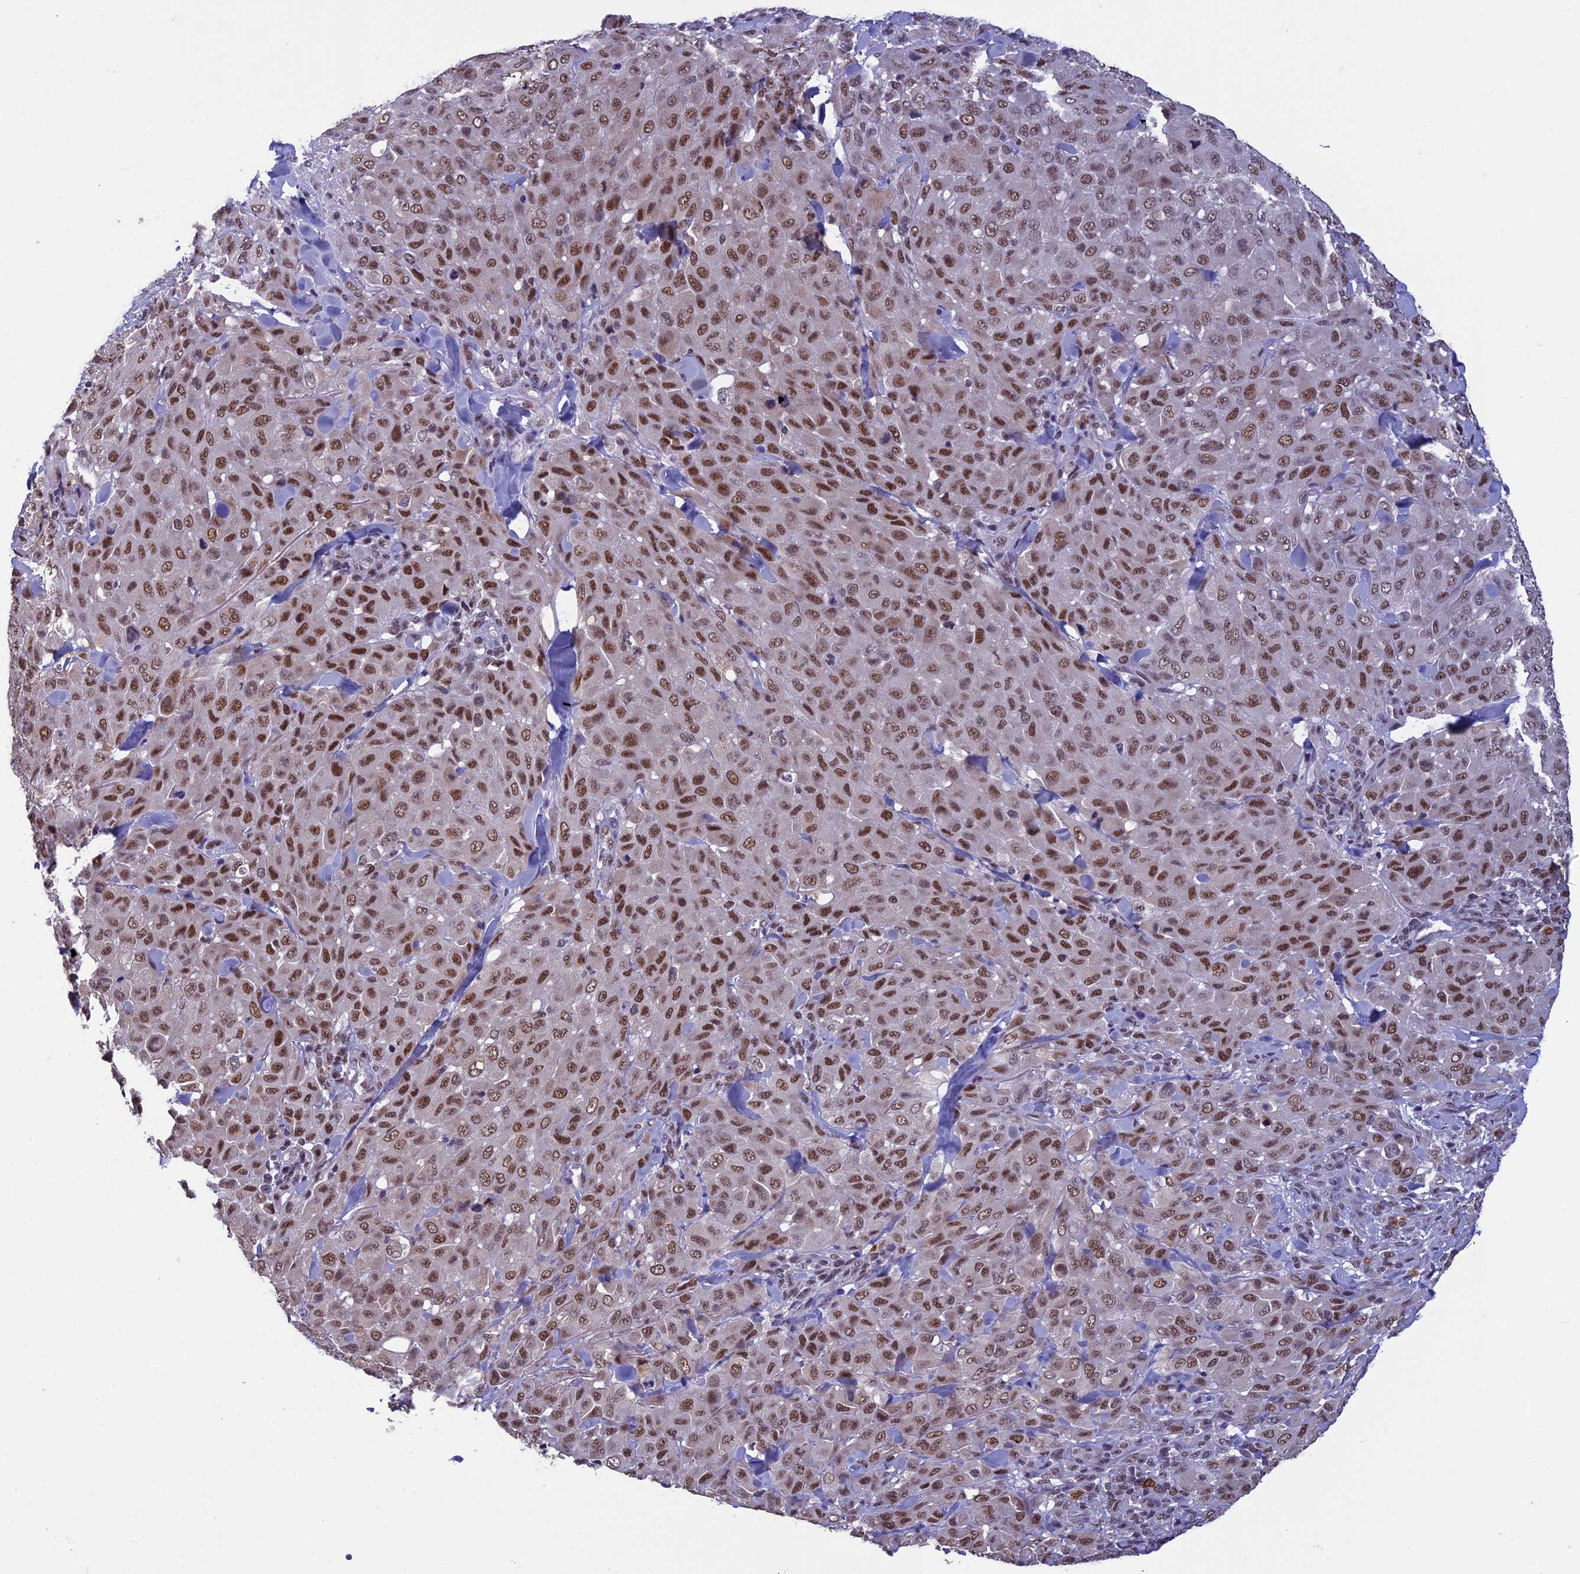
{"staining": {"intensity": "moderate", "quantity": ">75%", "location": "nuclear"}, "tissue": "melanoma", "cell_type": "Tumor cells", "image_type": "cancer", "snomed": [{"axis": "morphology", "description": "Malignant melanoma, Metastatic site"}, {"axis": "topography", "description": "Skin"}], "caption": "Melanoma was stained to show a protein in brown. There is medium levels of moderate nuclear staining in about >75% of tumor cells.", "gene": "RNF40", "patient": {"sex": "female", "age": 81}}